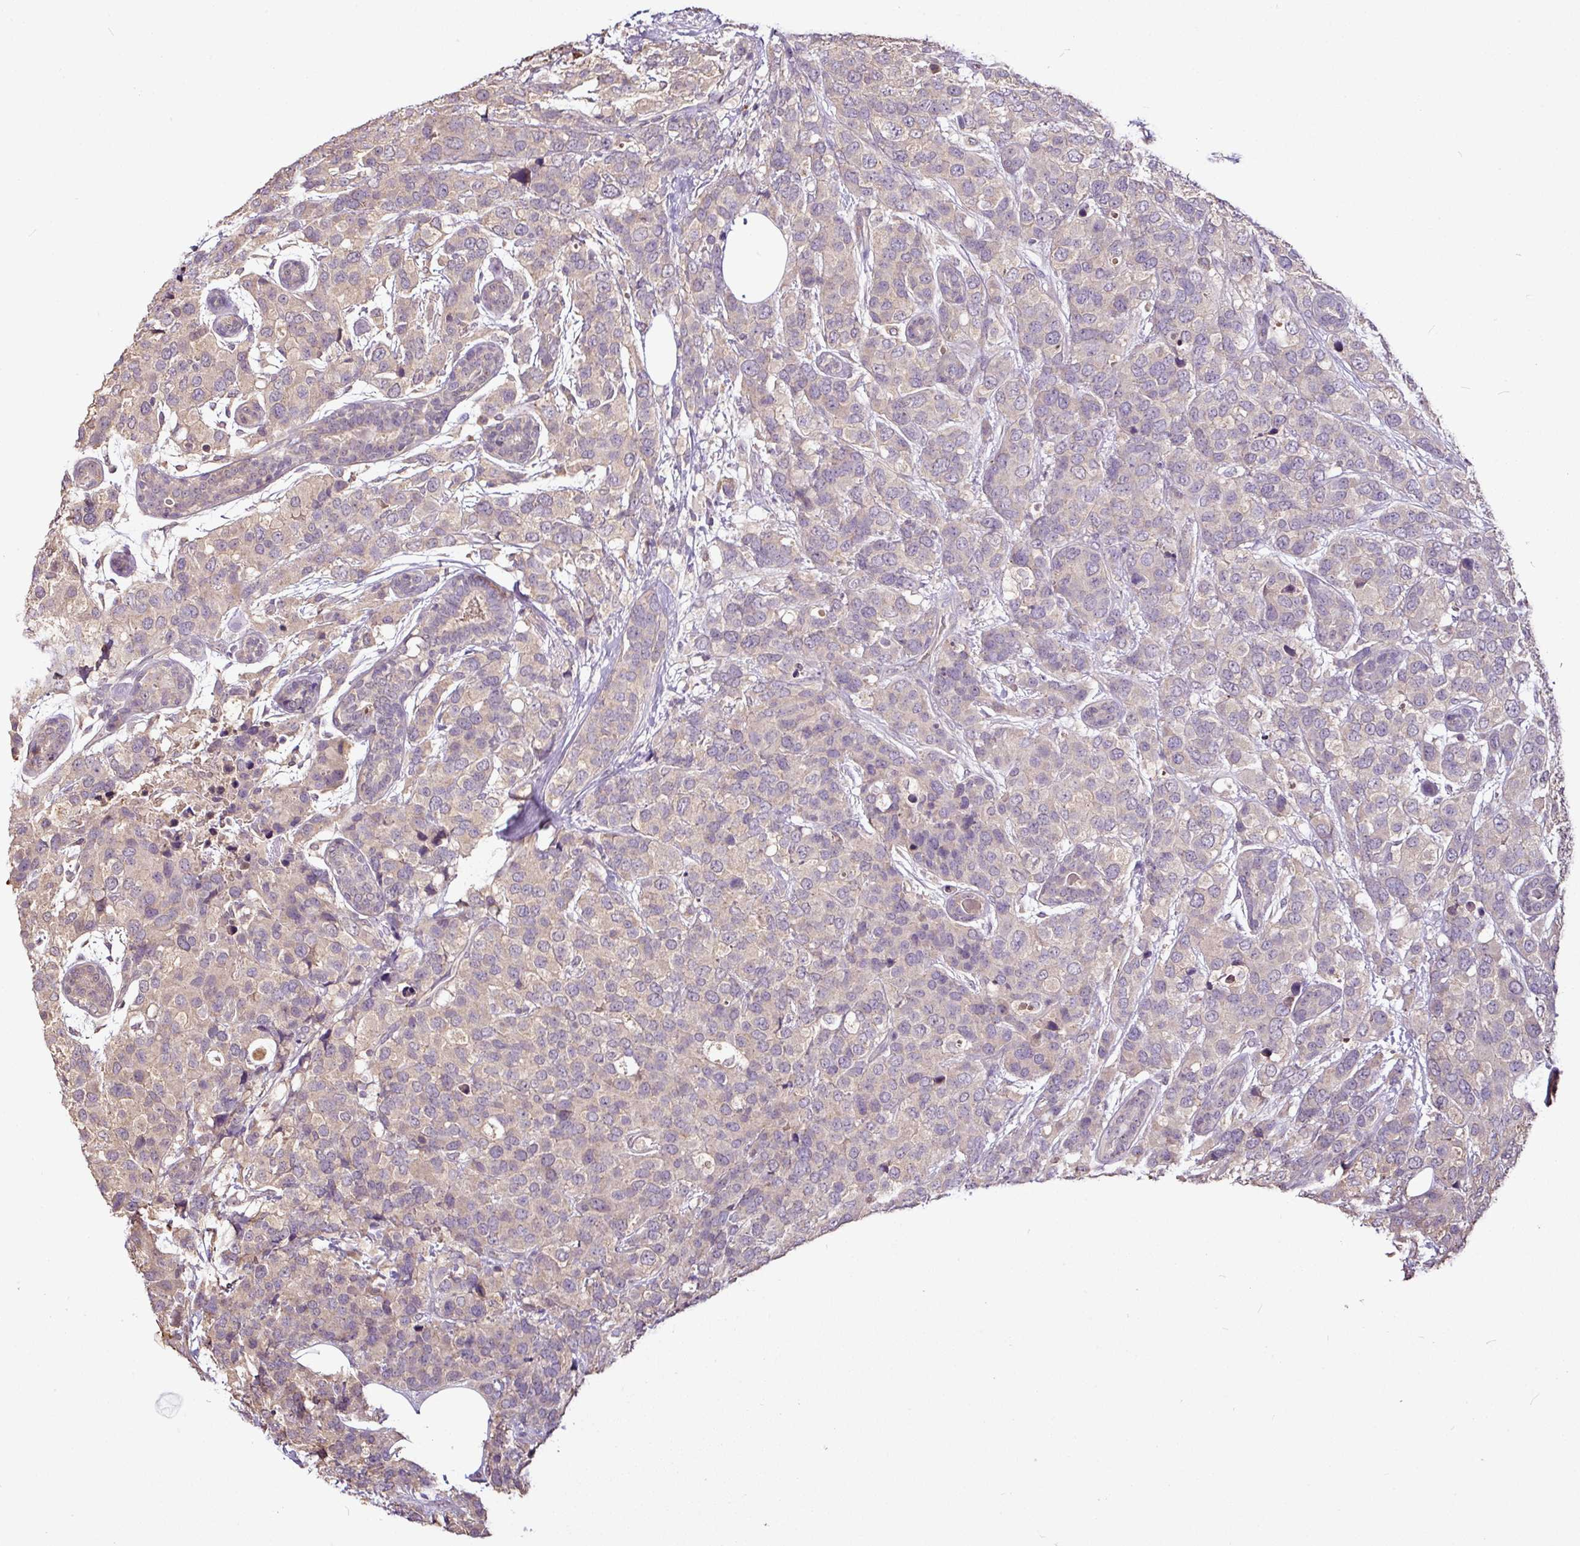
{"staining": {"intensity": "weak", "quantity": "<25%", "location": "cytoplasmic/membranous"}, "tissue": "breast cancer", "cell_type": "Tumor cells", "image_type": "cancer", "snomed": [{"axis": "morphology", "description": "Lobular carcinoma"}, {"axis": "topography", "description": "Breast"}], "caption": "Immunohistochemical staining of human breast cancer (lobular carcinoma) reveals no significant positivity in tumor cells. (DAB (3,3'-diaminobenzidine) IHC, high magnification).", "gene": "RPL38", "patient": {"sex": "female", "age": 59}}